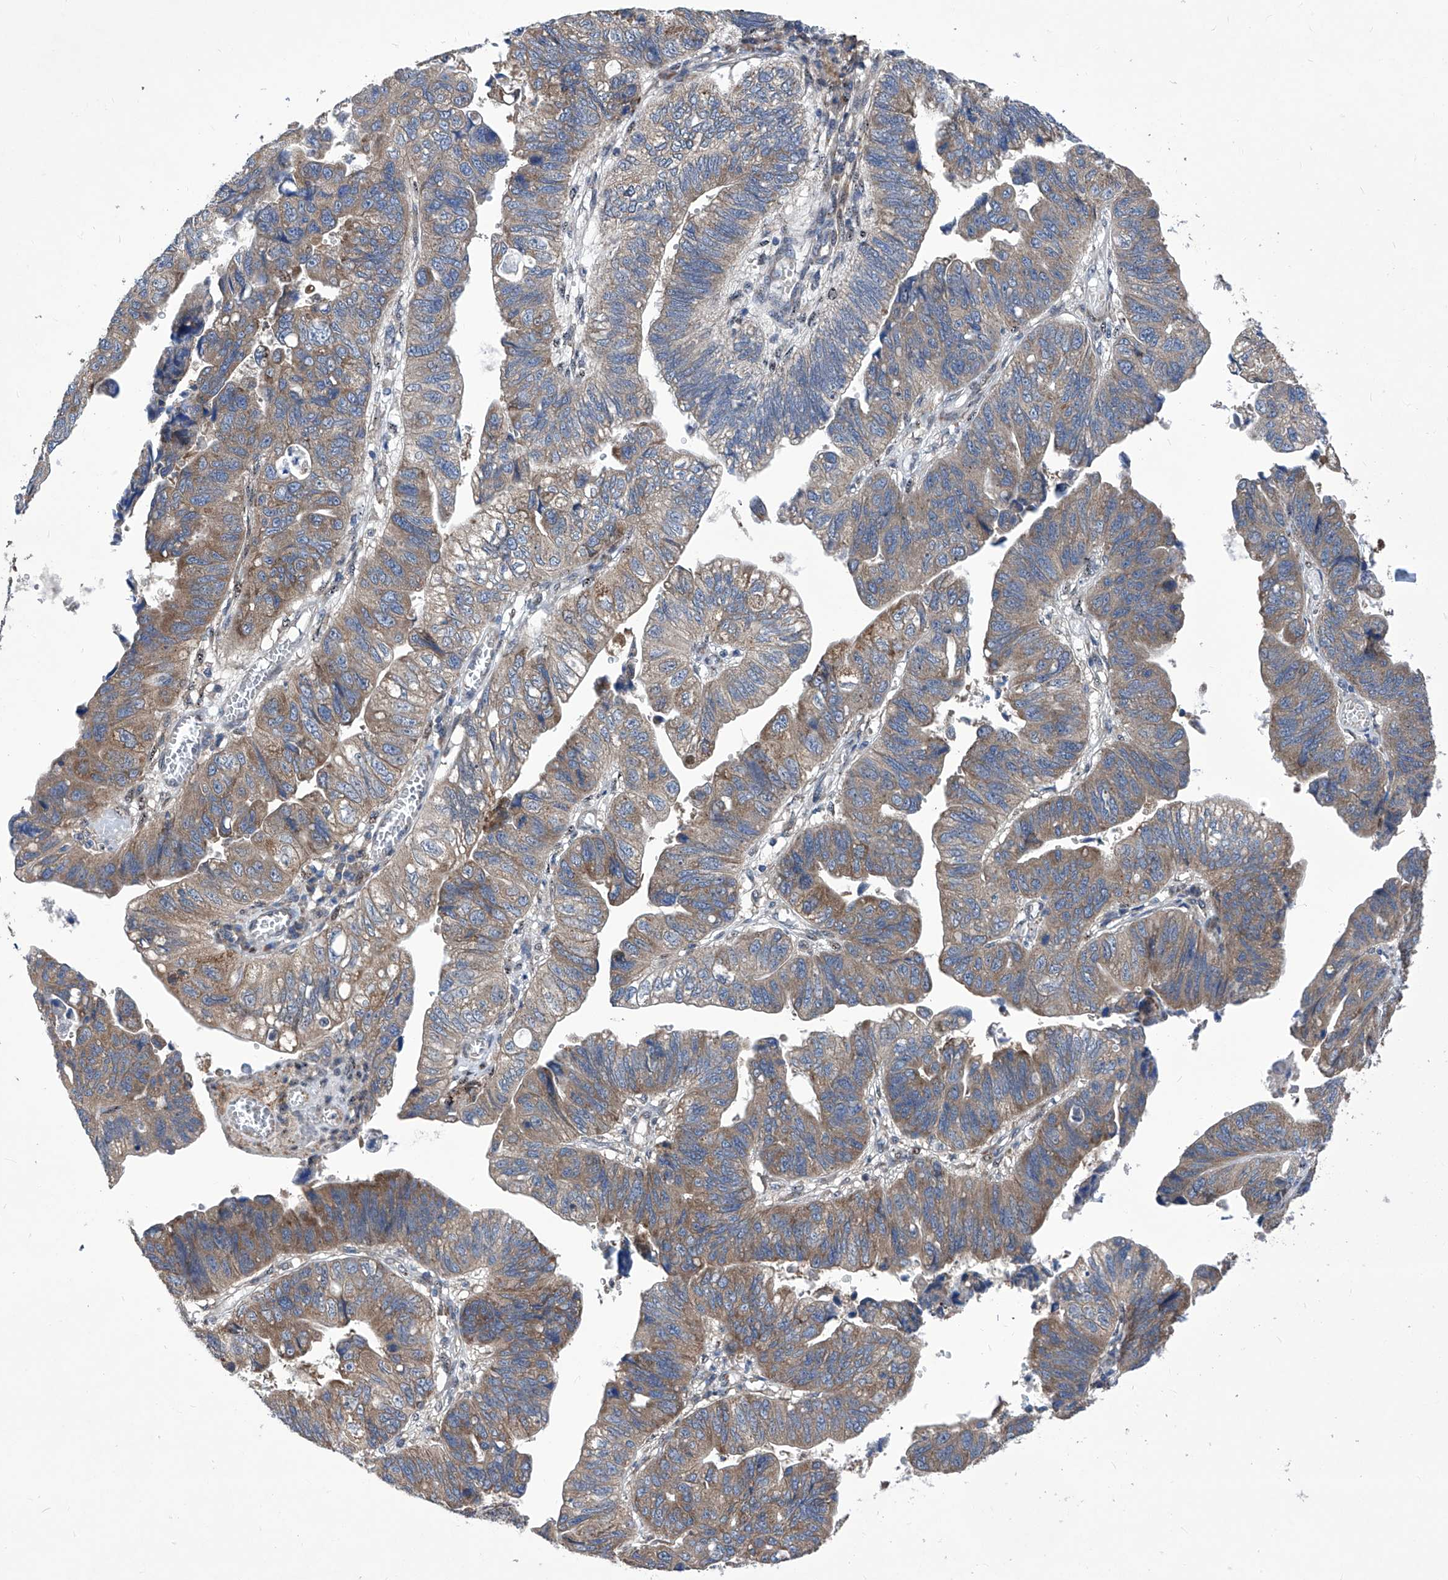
{"staining": {"intensity": "moderate", "quantity": "25%-75%", "location": "cytoplasmic/membranous"}, "tissue": "stomach cancer", "cell_type": "Tumor cells", "image_type": "cancer", "snomed": [{"axis": "morphology", "description": "Adenocarcinoma, NOS"}, {"axis": "topography", "description": "Stomach"}], "caption": "Moderate cytoplasmic/membranous positivity for a protein is identified in approximately 25%-75% of tumor cells of stomach cancer using immunohistochemistry.", "gene": "KTI12", "patient": {"sex": "male", "age": 59}}